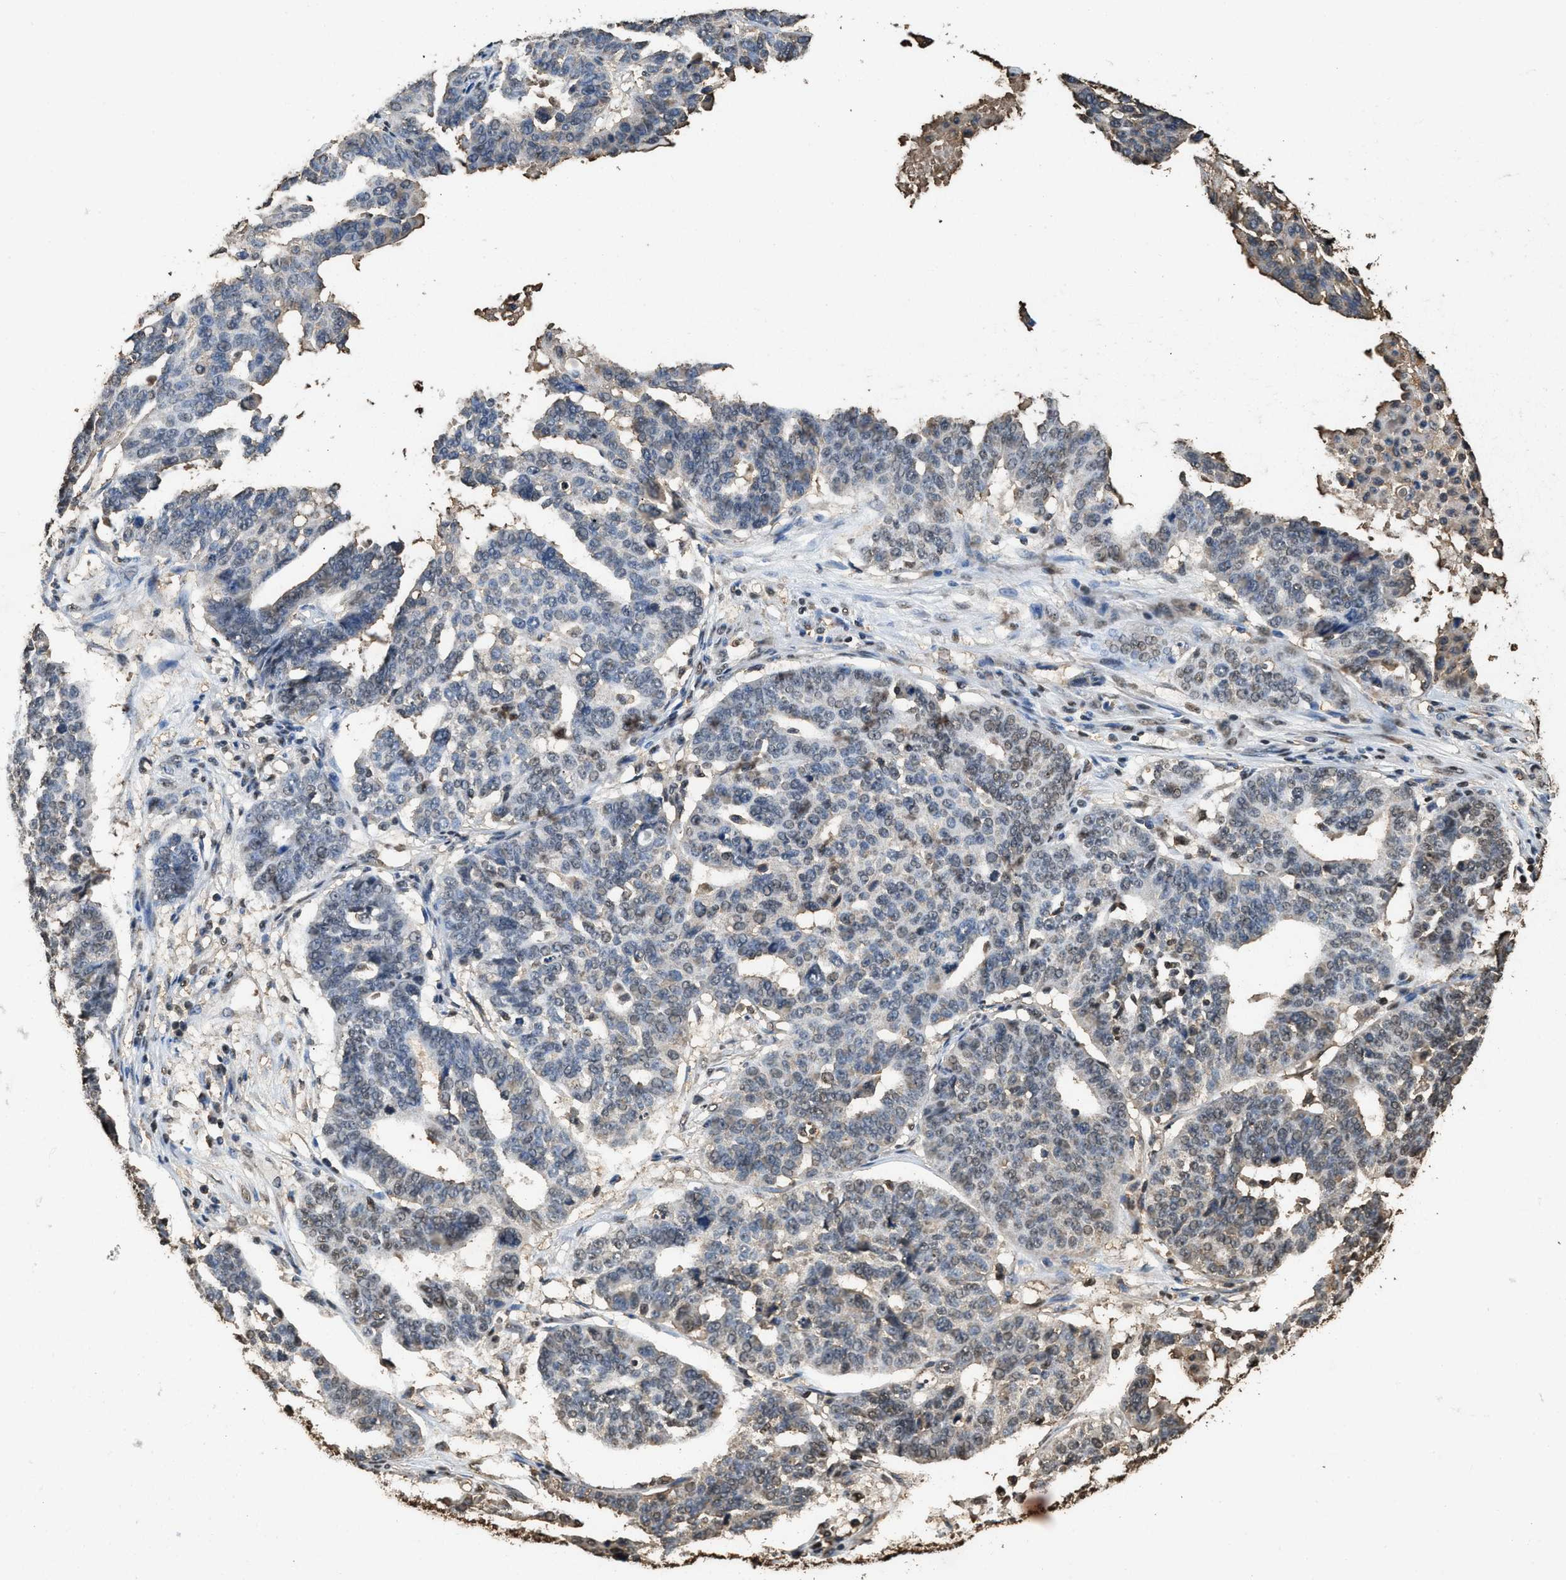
{"staining": {"intensity": "weak", "quantity": "25%-75%", "location": "nuclear"}, "tissue": "ovarian cancer", "cell_type": "Tumor cells", "image_type": "cancer", "snomed": [{"axis": "morphology", "description": "Cystadenocarcinoma, serous, NOS"}, {"axis": "topography", "description": "Ovary"}], "caption": "The micrograph shows staining of ovarian cancer, revealing weak nuclear protein expression (brown color) within tumor cells.", "gene": "GAPDH", "patient": {"sex": "female", "age": 59}}